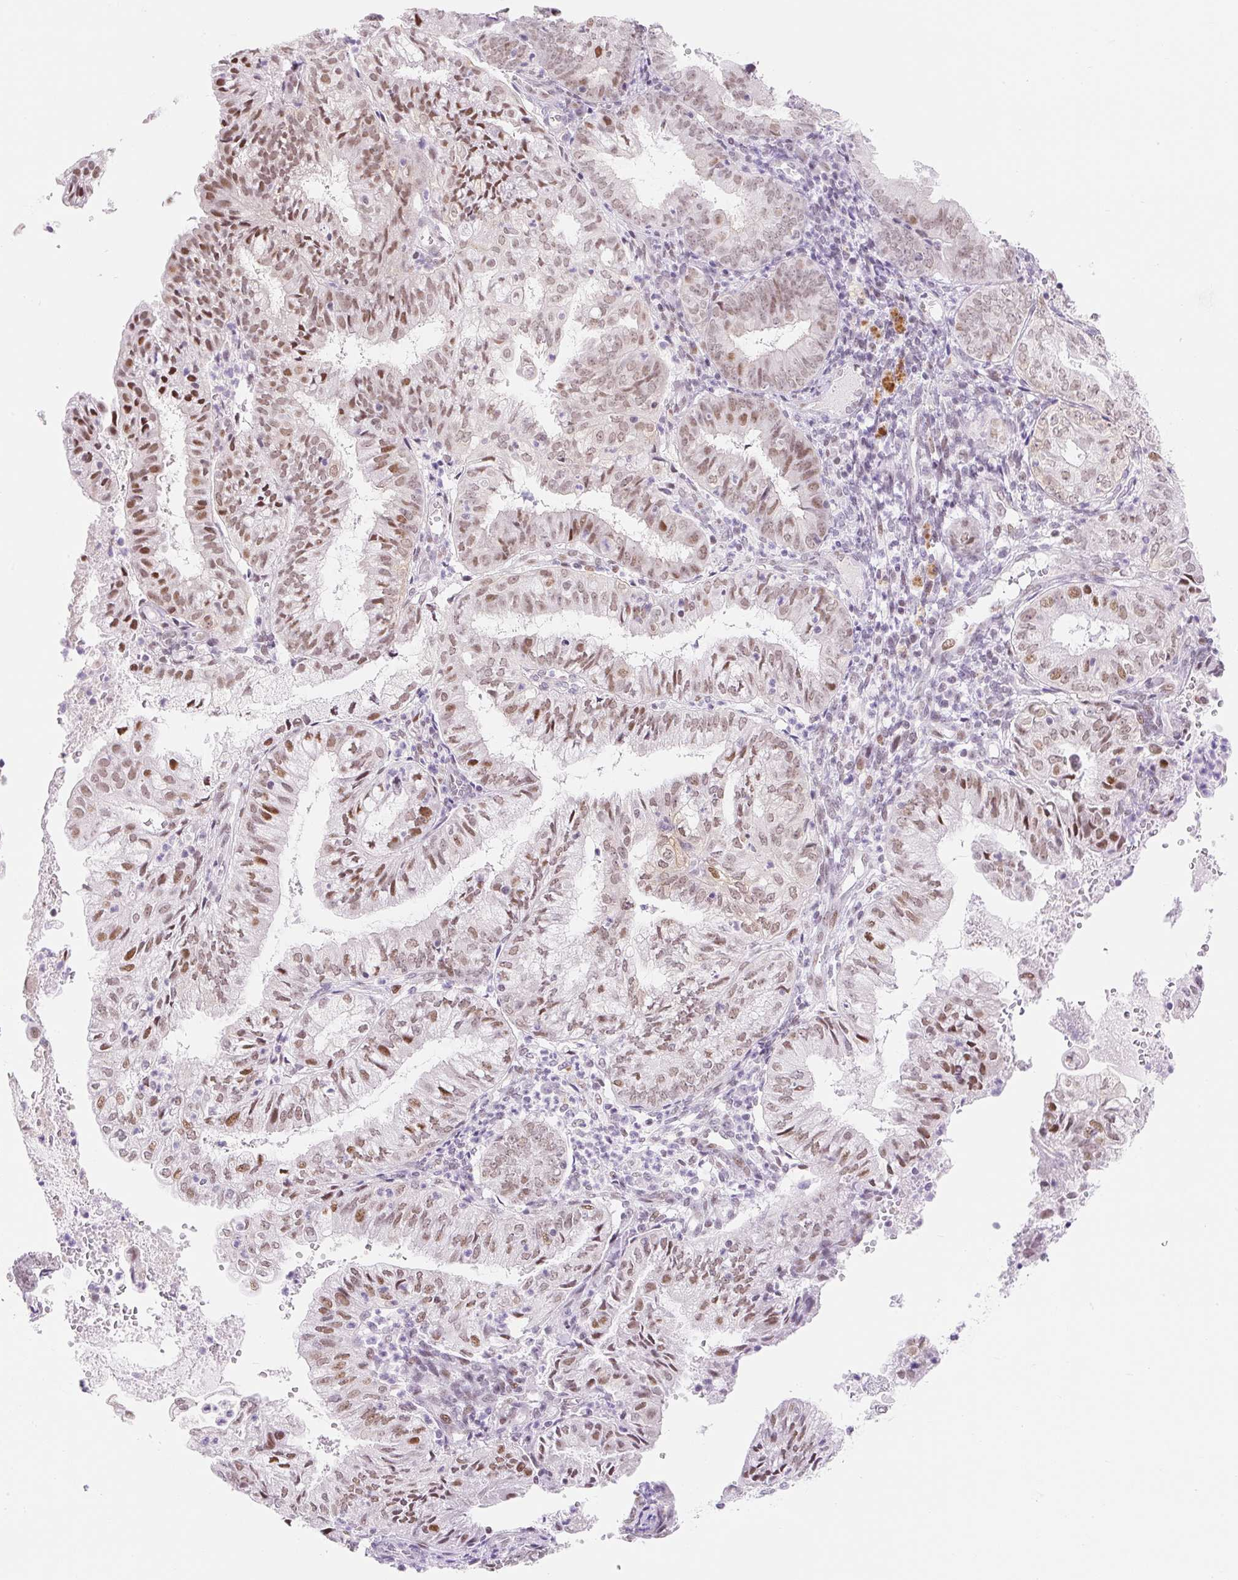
{"staining": {"intensity": "moderate", "quantity": "25%-75%", "location": "nuclear"}, "tissue": "endometrial cancer", "cell_type": "Tumor cells", "image_type": "cancer", "snomed": [{"axis": "morphology", "description": "Adenocarcinoma, NOS"}, {"axis": "topography", "description": "Endometrium"}], "caption": "The immunohistochemical stain labels moderate nuclear positivity in tumor cells of endometrial adenocarcinoma tissue. The protein of interest is stained brown, and the nuclei are stained in blue (DAB IHC with brightfield microscopy, high magnification).", "gene": "H2BW1", "patient": {"sex": "female", "age": 55}}